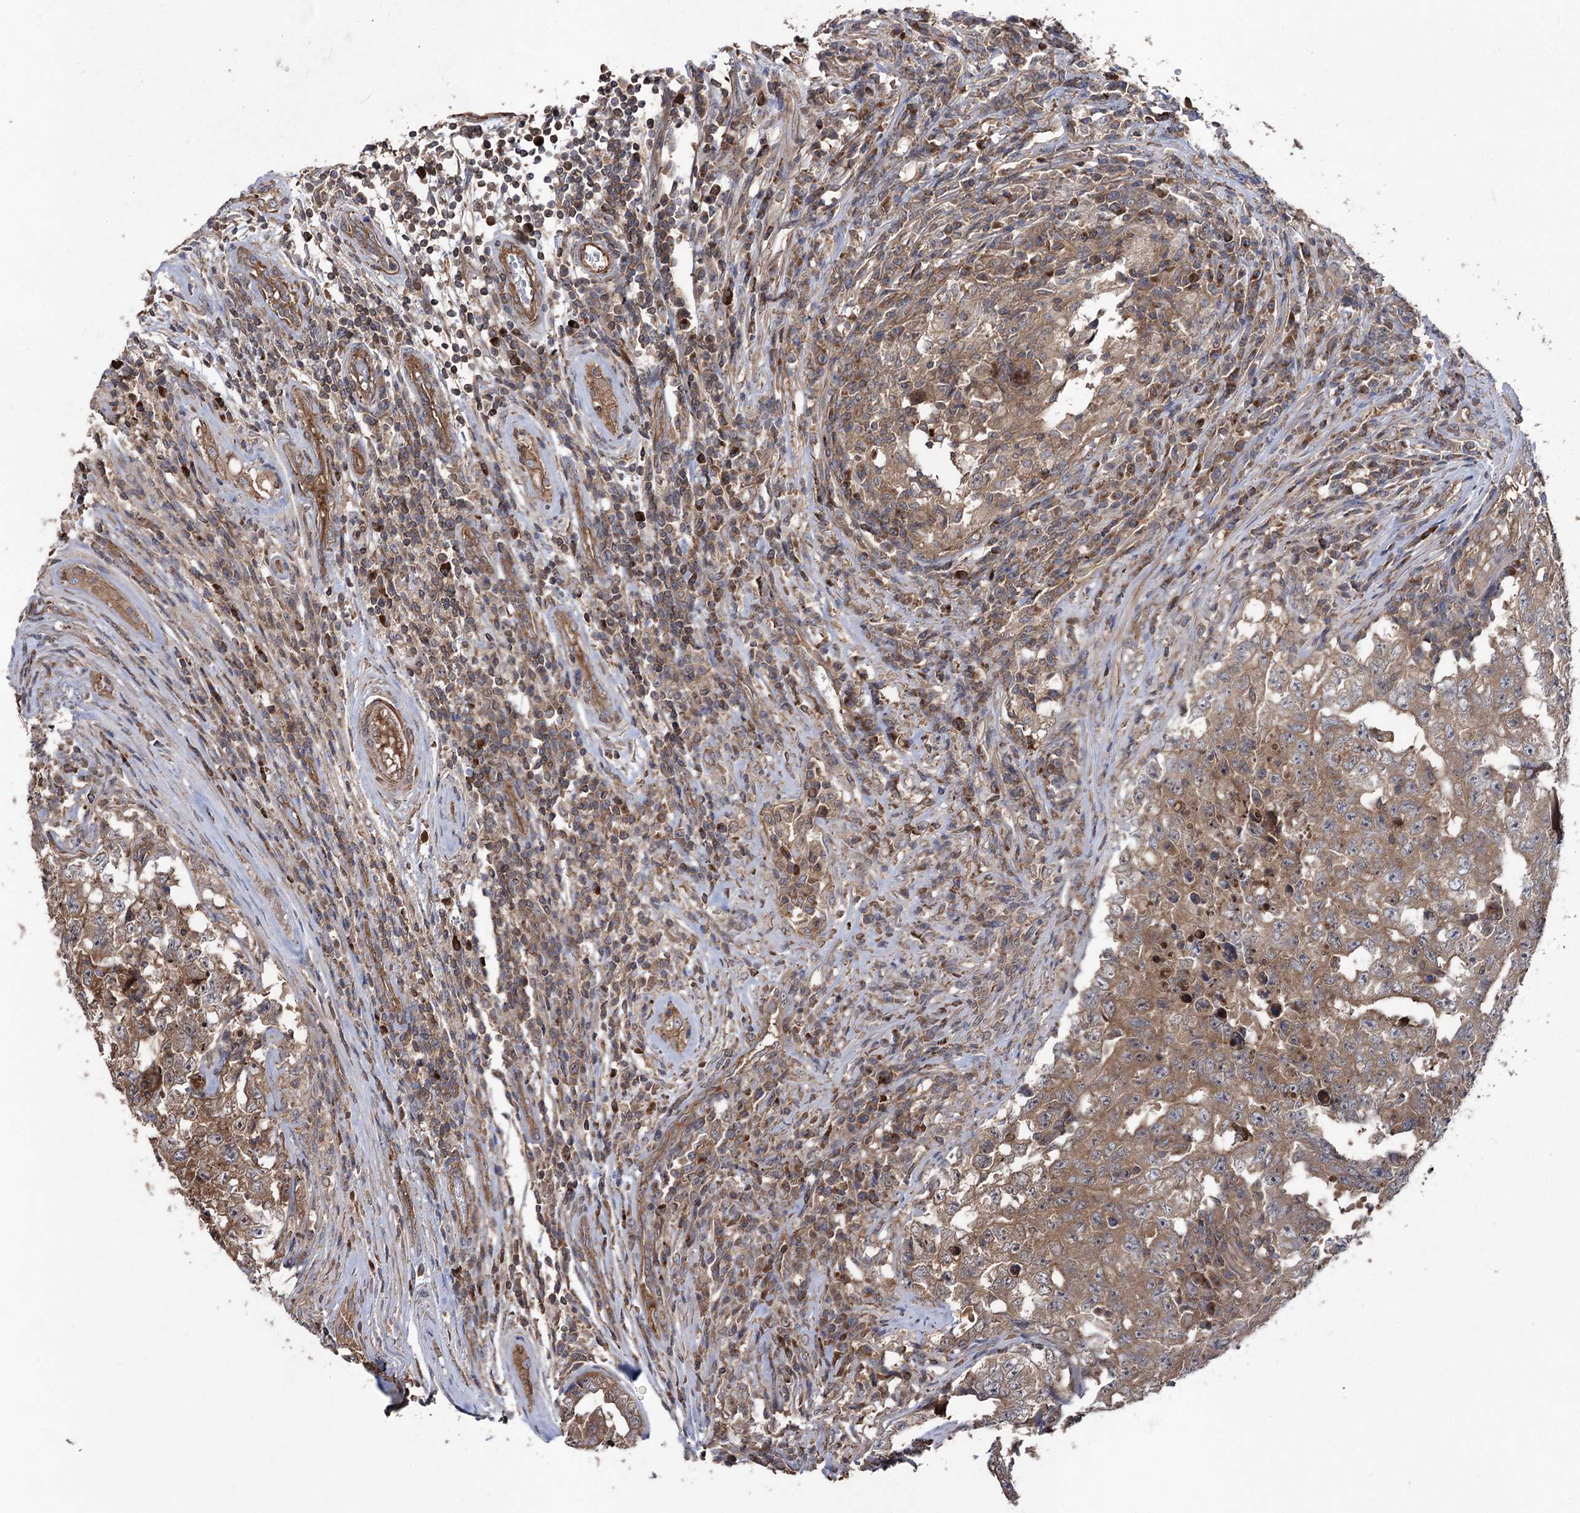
{"staining": {"intensity": "moderate", "quantity": ">75%", "location": "cytoplasmic/membranous"}, "tissue": "testis cancer", "cell_type": "Tumor cells", "image_type": "cancer", "snomed": [{"axis": "morphology", "description": "Carcinoma, Embryonal, NOS"}, {"axis": "topography", "description": "Testis"}], "caption": "Immunohistochemical staining of human testis cancer exhibits medium levels of moderate cytoplasmic/membranous expression in about >75% of tumor cells. (DAB (3,3'-diaminobenzidine) IHC, brown staining for protein, blue staining for nuclei).", "gene": "LARS2", "patient": {"sex": "male", "age": 26}}